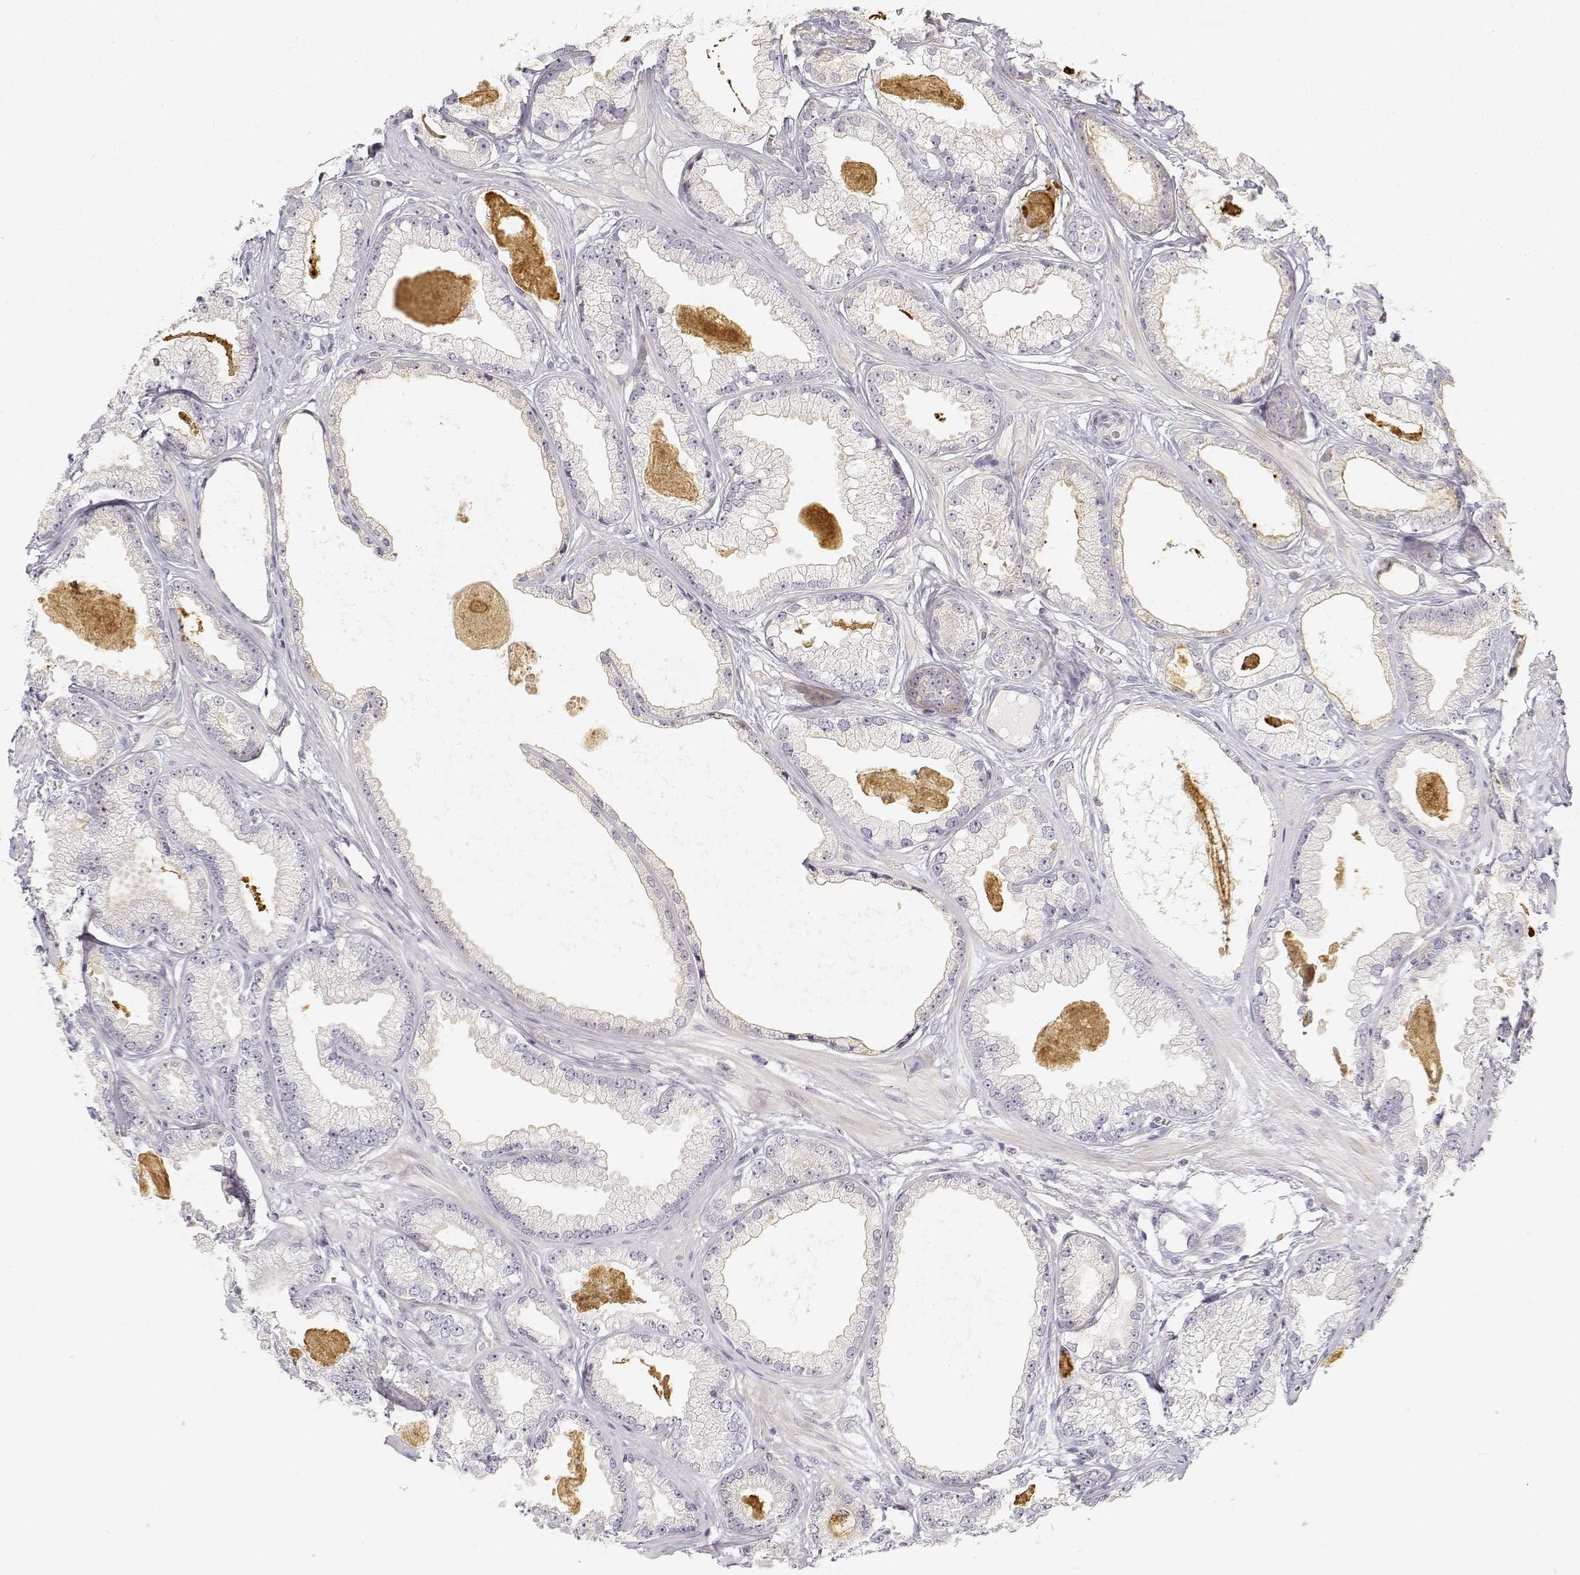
{"staining": {"intensity": "negative", "quantity": "none", "location": "none"}, "tissue": "prostate cancer", "cell_type": "Tumor cells", "image_type": "cancer", "snomed": [{"axis": "morphology", "description": "Adenocarcinoma, Low grade"}, {"axis": "topography", "description": "Prostate"}], "caption": "Tumor cells are negative for brown protein staining in adenocarcinoma (low-grade) (prostate).", "gene": "GLIPR1L2", "patient": {"sex": "male", "age": 64}}